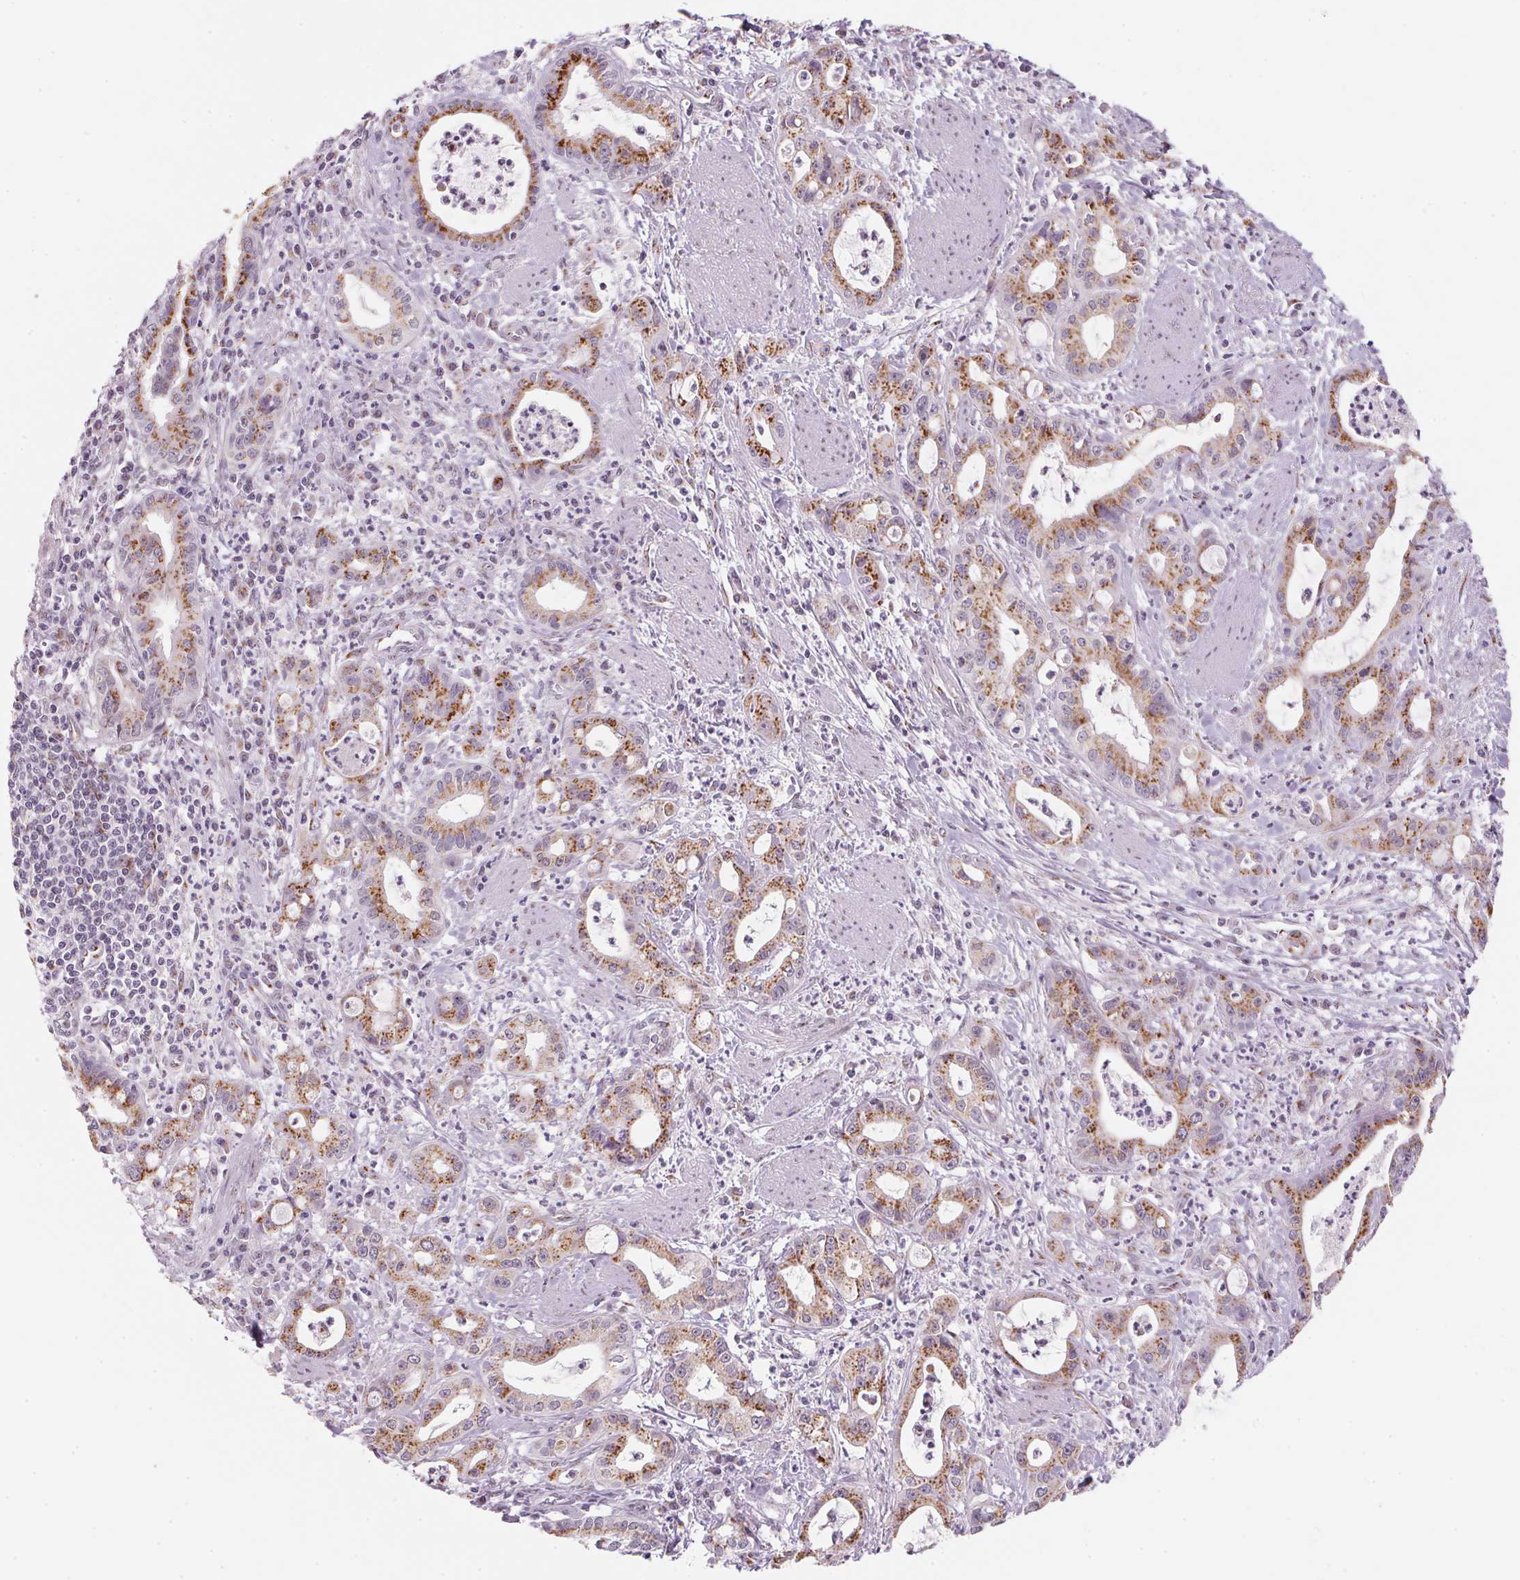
{"staining": {"intensity": "moderate", "quantity": ">75%", "location": "cytoplasmic/membranous"}, "tissue": "pancreatic cancer", "cell_type": "Tumor cells", "image_type": "cancer", "snomed": [{"axis": "morphology", "description": "Adenocarcinoma, NOS"}, {"axis": "topography", "description": "Pancreas"}], "caption": "Protein analysis of pancreatic adenocarcinoma tissue exhibits moderate cytoplasmic/membranous staining in about >75% of tumor cells.", "gene": "RAB22A", "patient": {"sex": "male", "age": 72}}